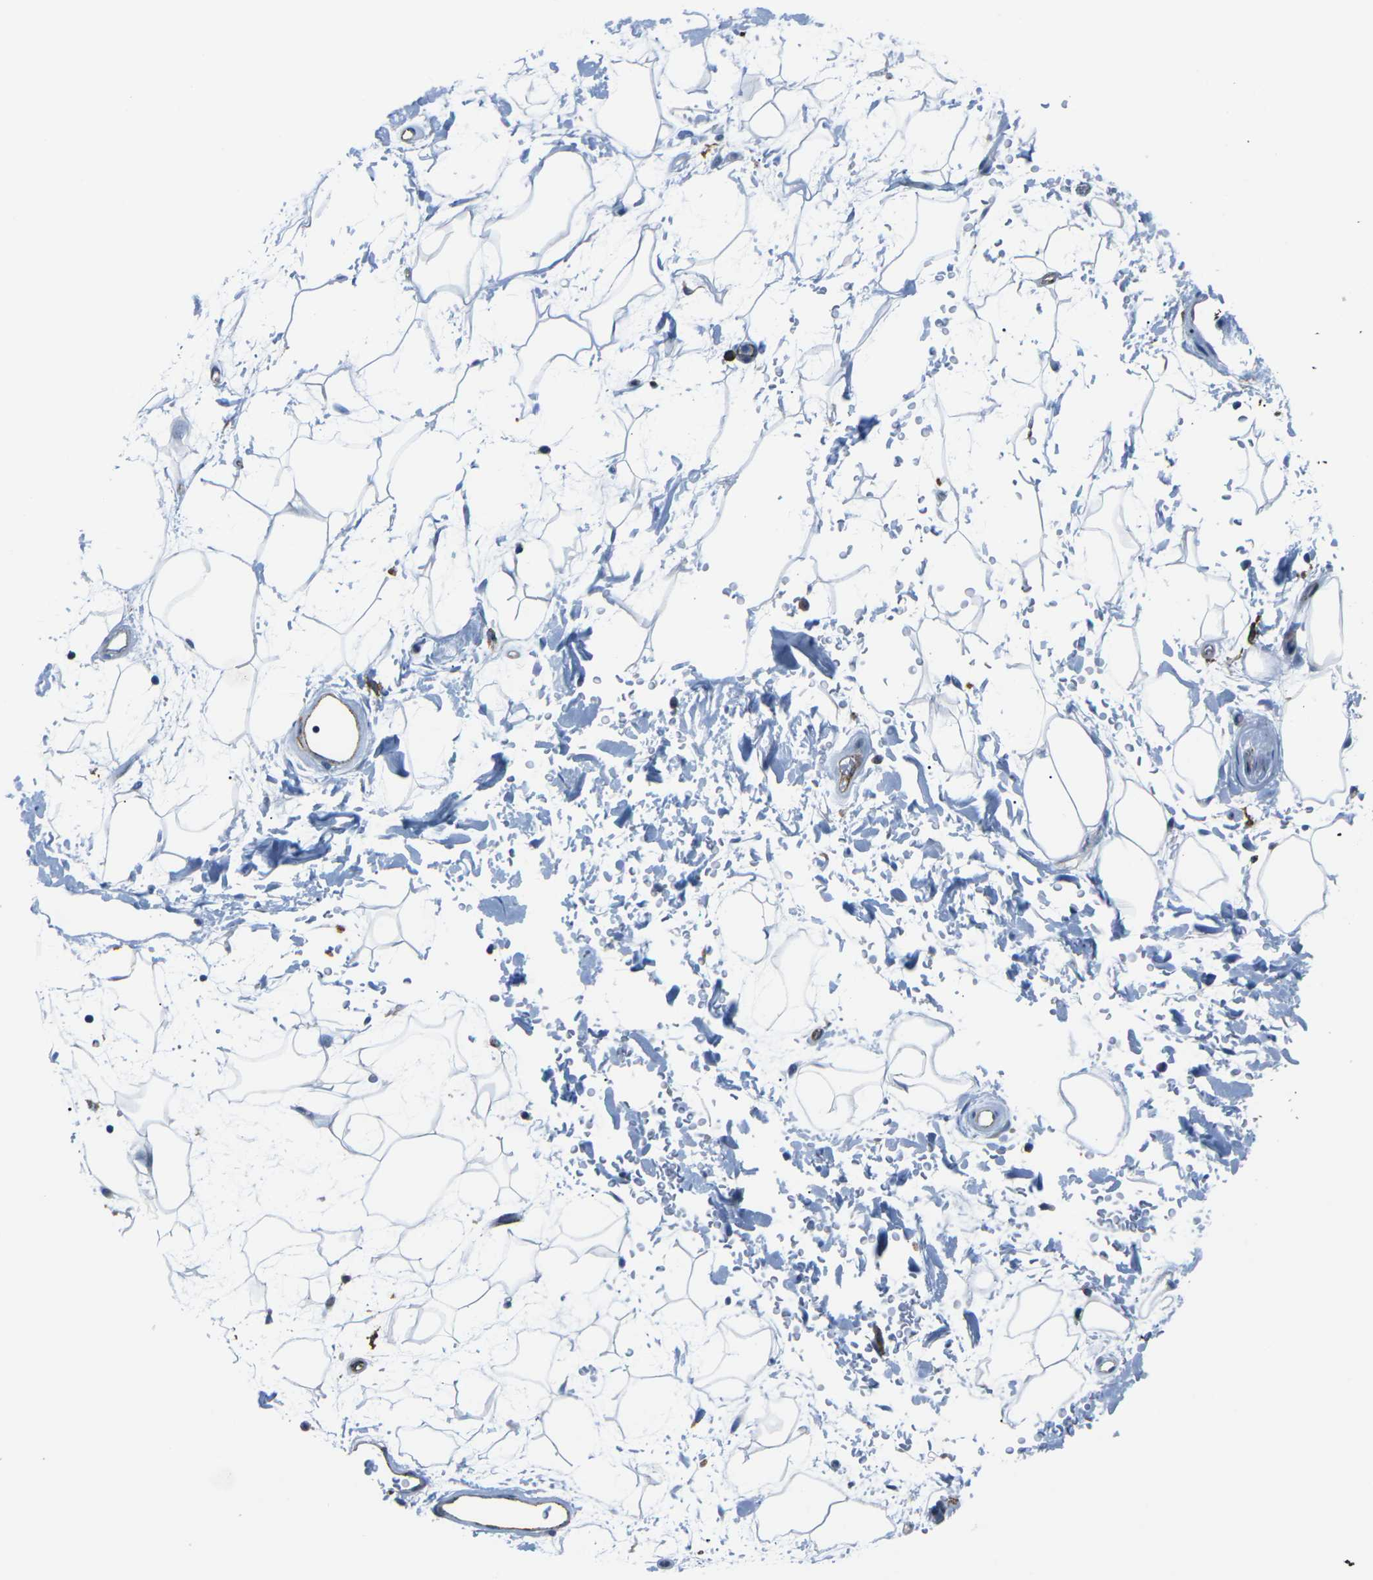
{"staining": {"intensity": "negative", "quantity": "none", "location": "none"}, "tissue": "adipose tissue", "cell_type": "Adipocytes", "image_type": "normal", "snomed": [{"axis": "morphology", "description": "Normal tissue, NOS"}, {"axis": "topography", "description": "Soft tissue"}], "caption": "Adipocytes are negative for brown protein staining in unremarkable adipose tissue.", "gene": "PTPN1", "patient": {"sex": "male", "age": 72}}